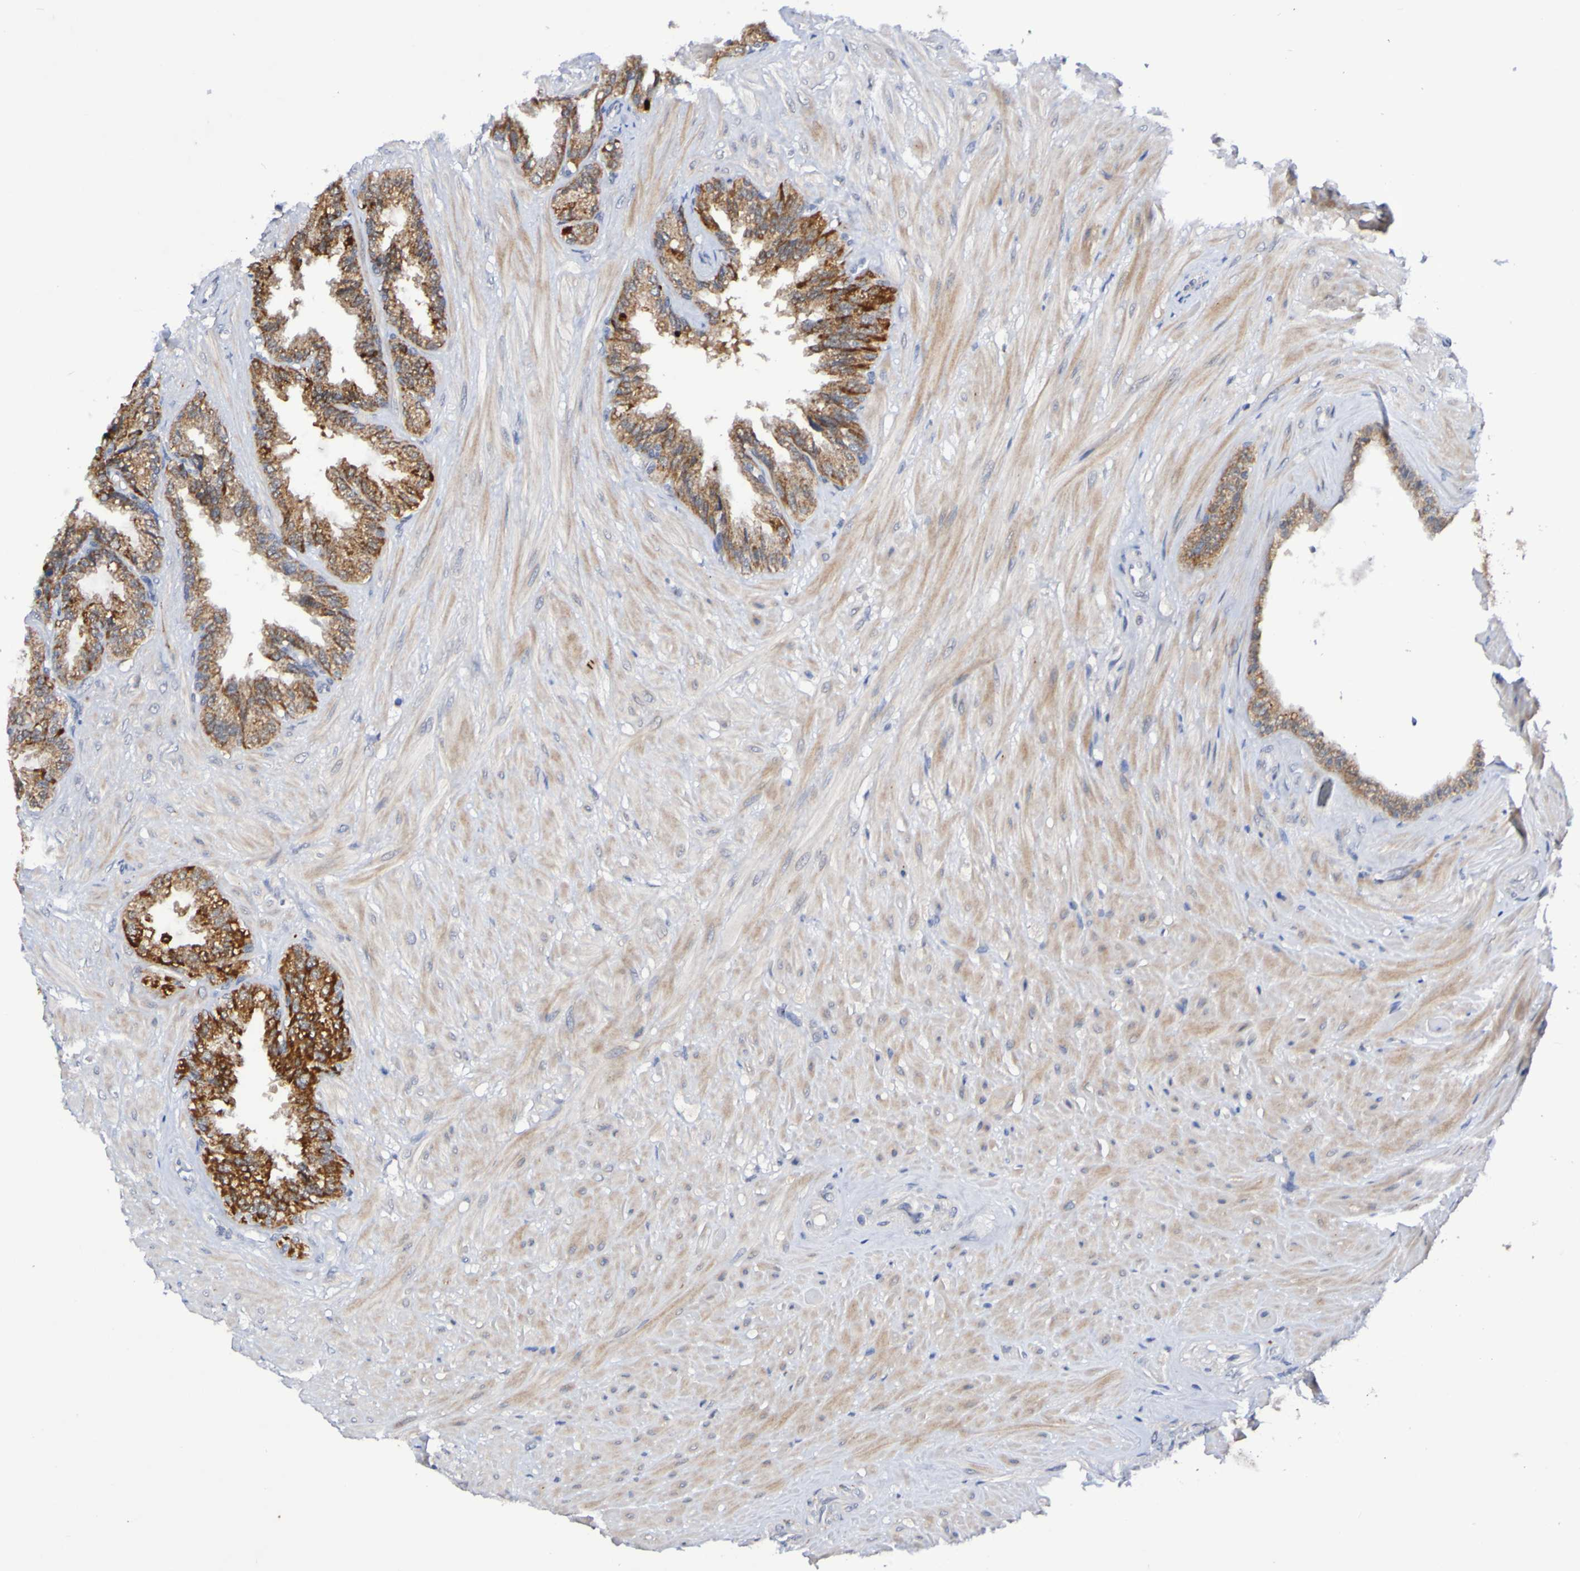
{"staining": {"intensity": "strong", "quantity": "<25%", "location": "cytoplasmic/membranous"}, "tissue": "seminal vesicle", "cell_type": "Glandular cells", "image_type": "normal", "snomed": [{"axis": "morphology", "description": "Normal tissue, NOS"}, {"axis": "topography", "description": "Seminal veicle"}], "caption": "The histopathology image demonstrates immunohistochemical staining of normal seminal vesicle. There is strong cytoplasmic/membranous positivity is appreciated in about <25% of glandular cells. (brown staining indicates protein expression, while blue staining denotes nuclei).", "gene": "PTP4A2", "patient": {"sex": "male", "age": 46}}